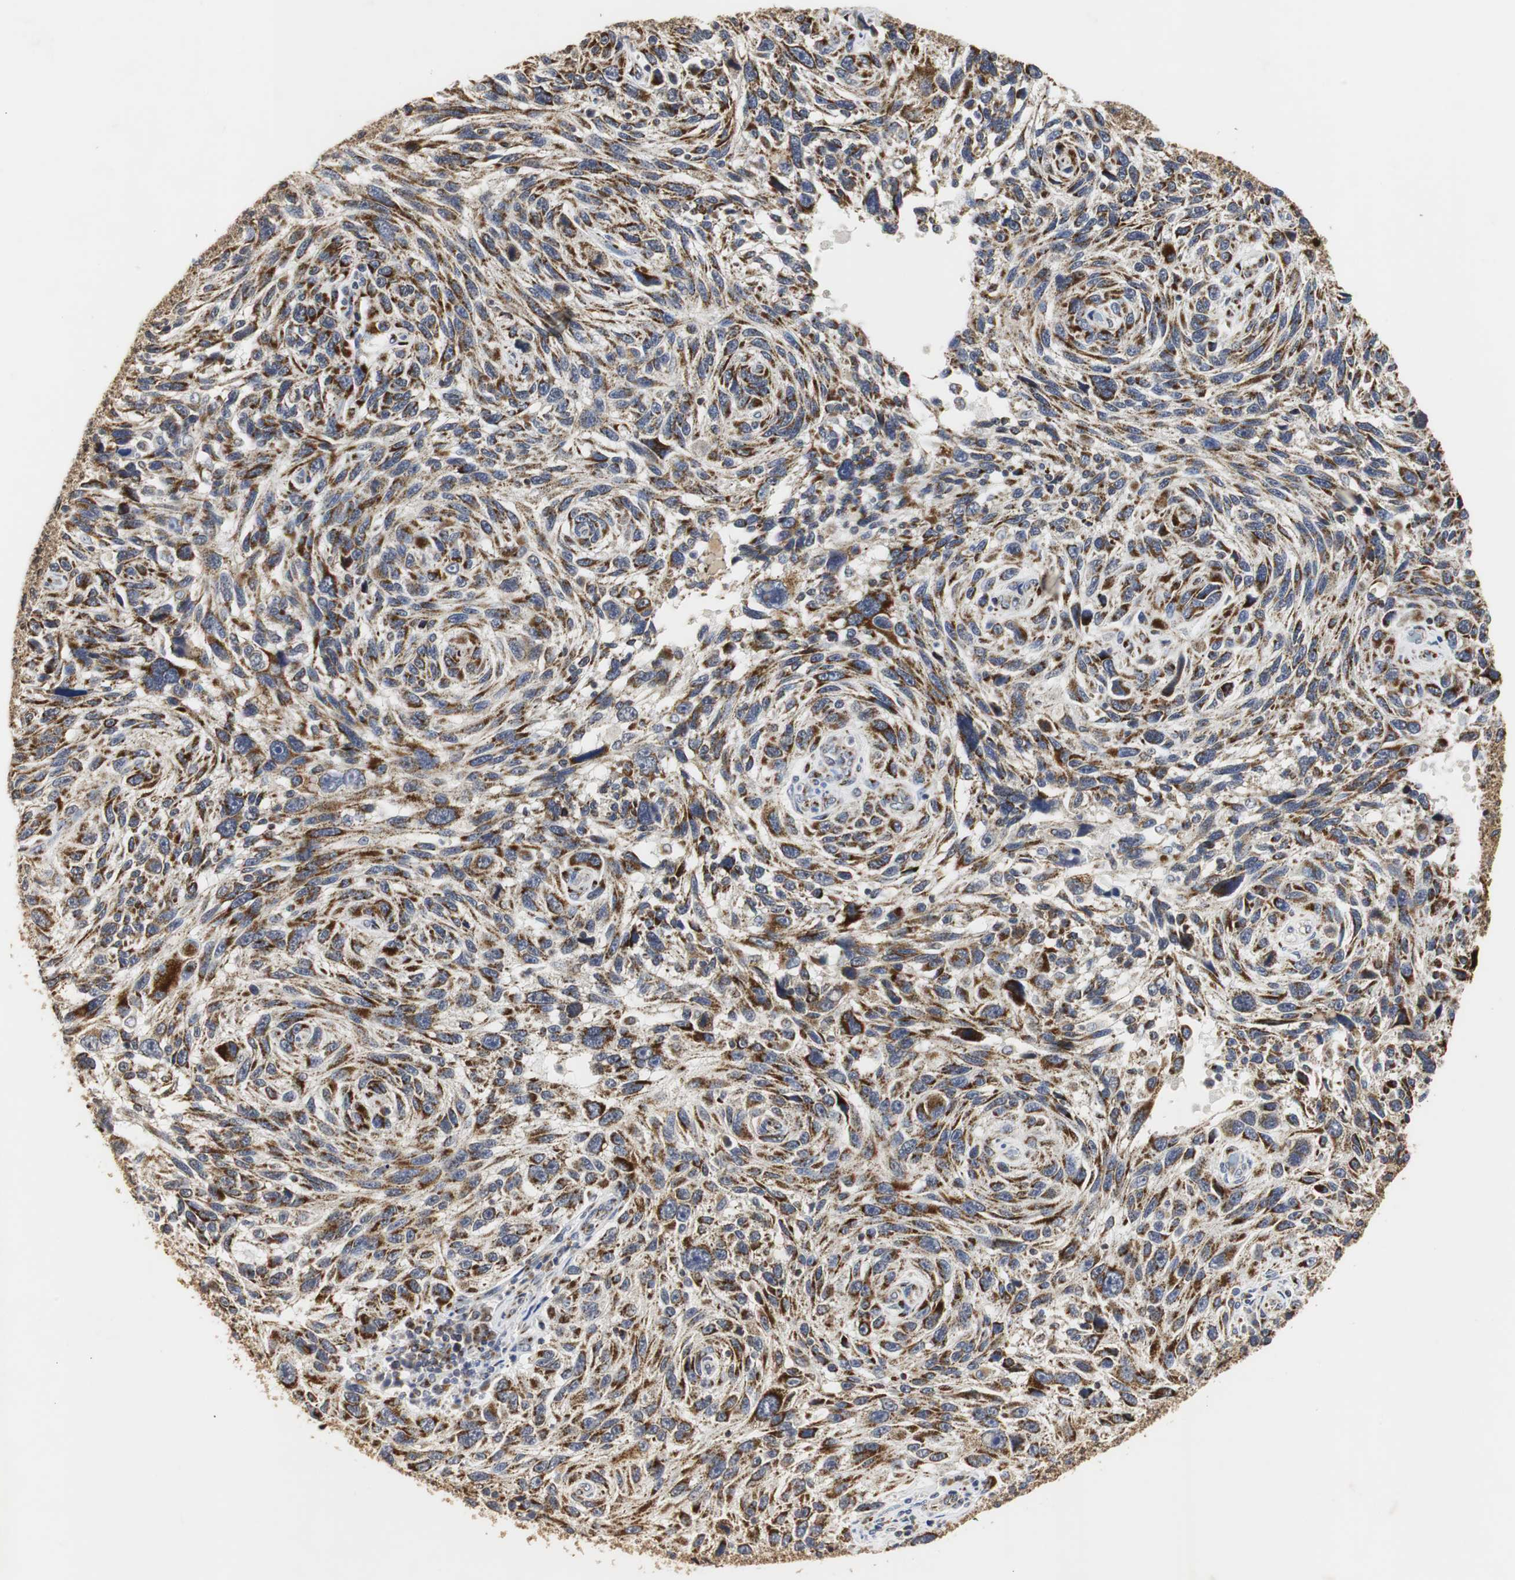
{"staining": {"intensity": "strong", "quantity": ">75%", "location": "cytoplasmic/membranous"}, "tissue": "melanoma", "cell_type": "Tumor cells", "image_type": "cancer", "snomed": [{"axis": "morphology", "description": "Malignant melanoma, NOS"}, {"axis": "topography", "description": "Skin"}], "caption": "Human malignant melanoma stained for a protein (brown) displays strong cytoplasmic/membranous positive positivity in approximately >75% of tumor cells.", "gene": "HSD17B10", "patient": {"sex": "male", "age": 53}}